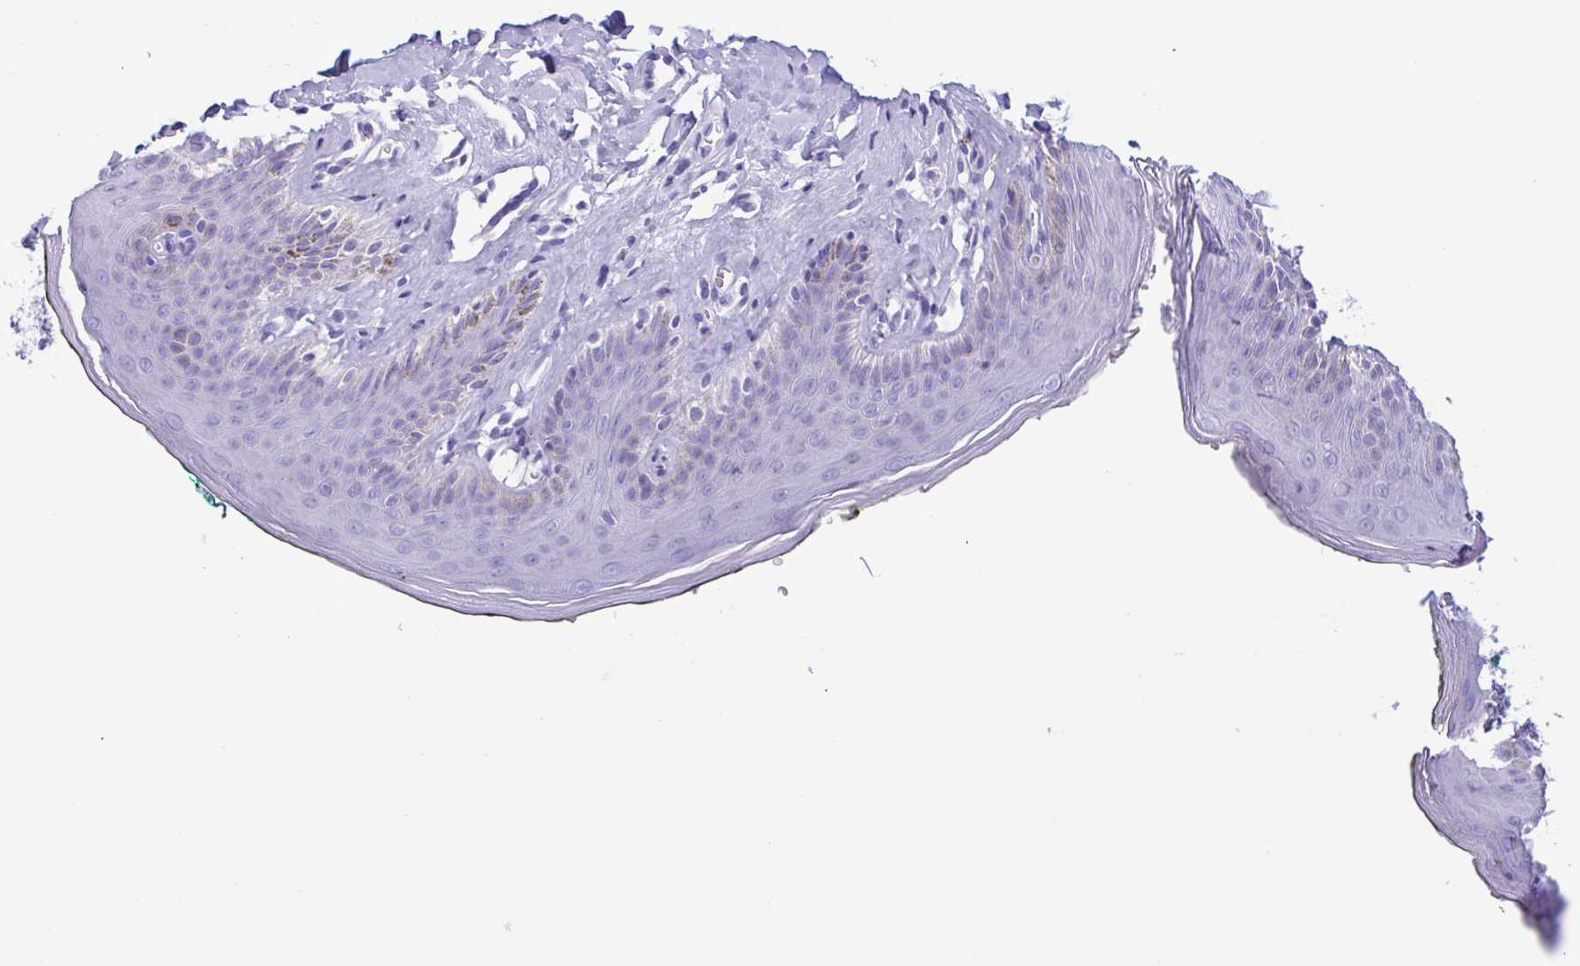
{"staining": {"intensity": "negative", "quantity": "none", "location": "none"}, "tissue": "skin", "cell_type": "Epidermal cells", "image_type": "normal", "snomed": [{"axis": "morphology", "description": "Normal tissue, NOS"}, {"axis": "topography", "description": "Vulva"}, {"axis": "topography", "description": "Peripheral nerve tissue"}], "caption": "This is an immunohistochemistry (IHC) micrograph of benign skin. There is no expression in epidermal cells.", "gene": "TSPY10", "patient": {"sex": "female", "age": 66}}